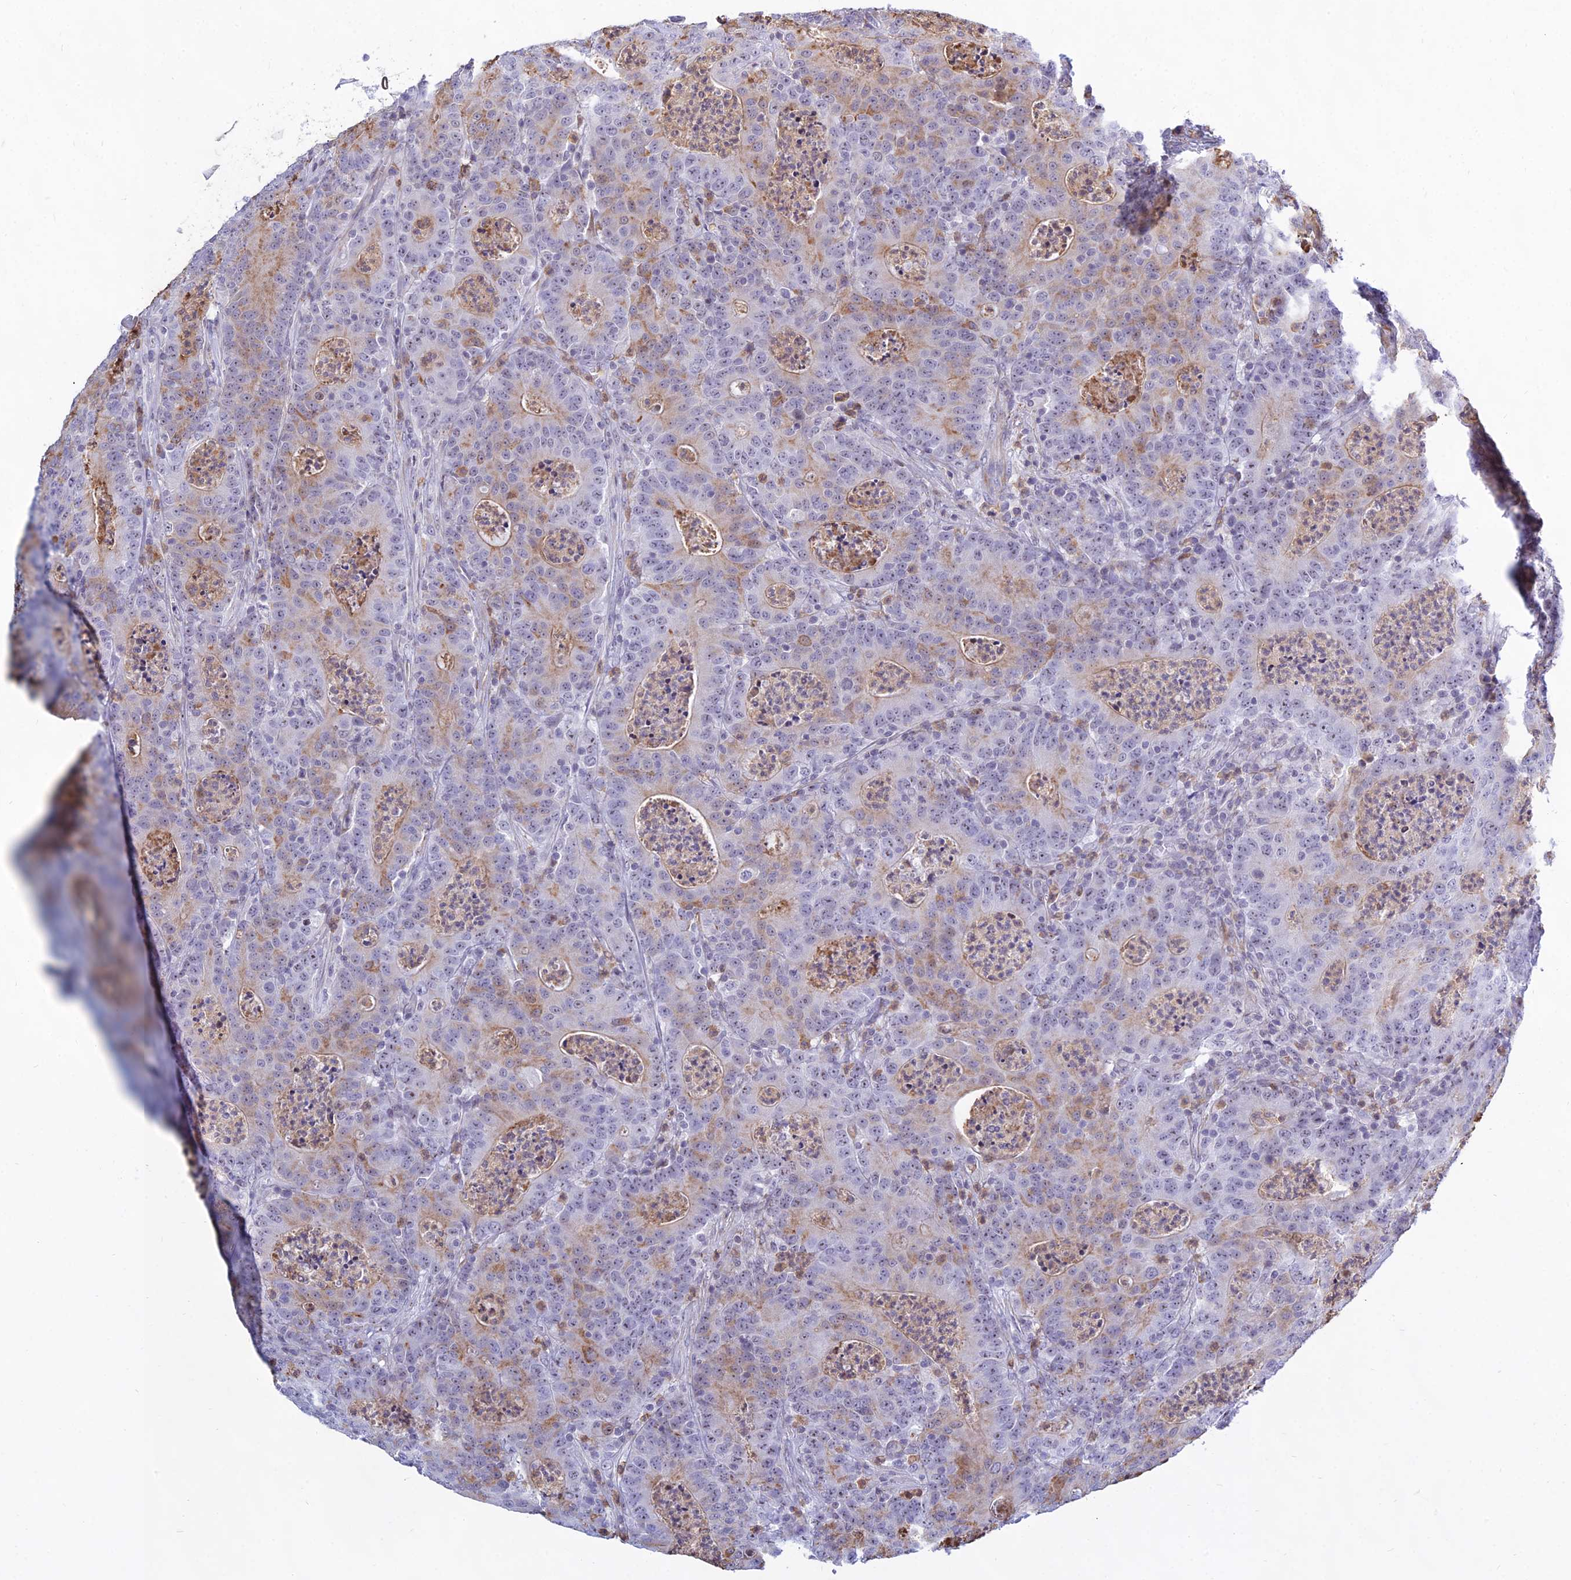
{"staining": {"intensity": "weak", "quantity": "<25%", "location": "cytoplasmic/membranous"}, "tissue": "colorectal cancer", "cell_type": "Tumor cells", "image_type": "cancer", "snomed": [{"axis": "morphology", "description": "Adenocarcinoma, NOS"}, {"axis": "topography", "description": "Colon"}], "caption": "A histopathology image of human adenocarcinoma (colorectal) is negative for staining in tumor cells.", "gene": "KRR1", "patient": {"sex": "male", "age": 83}}